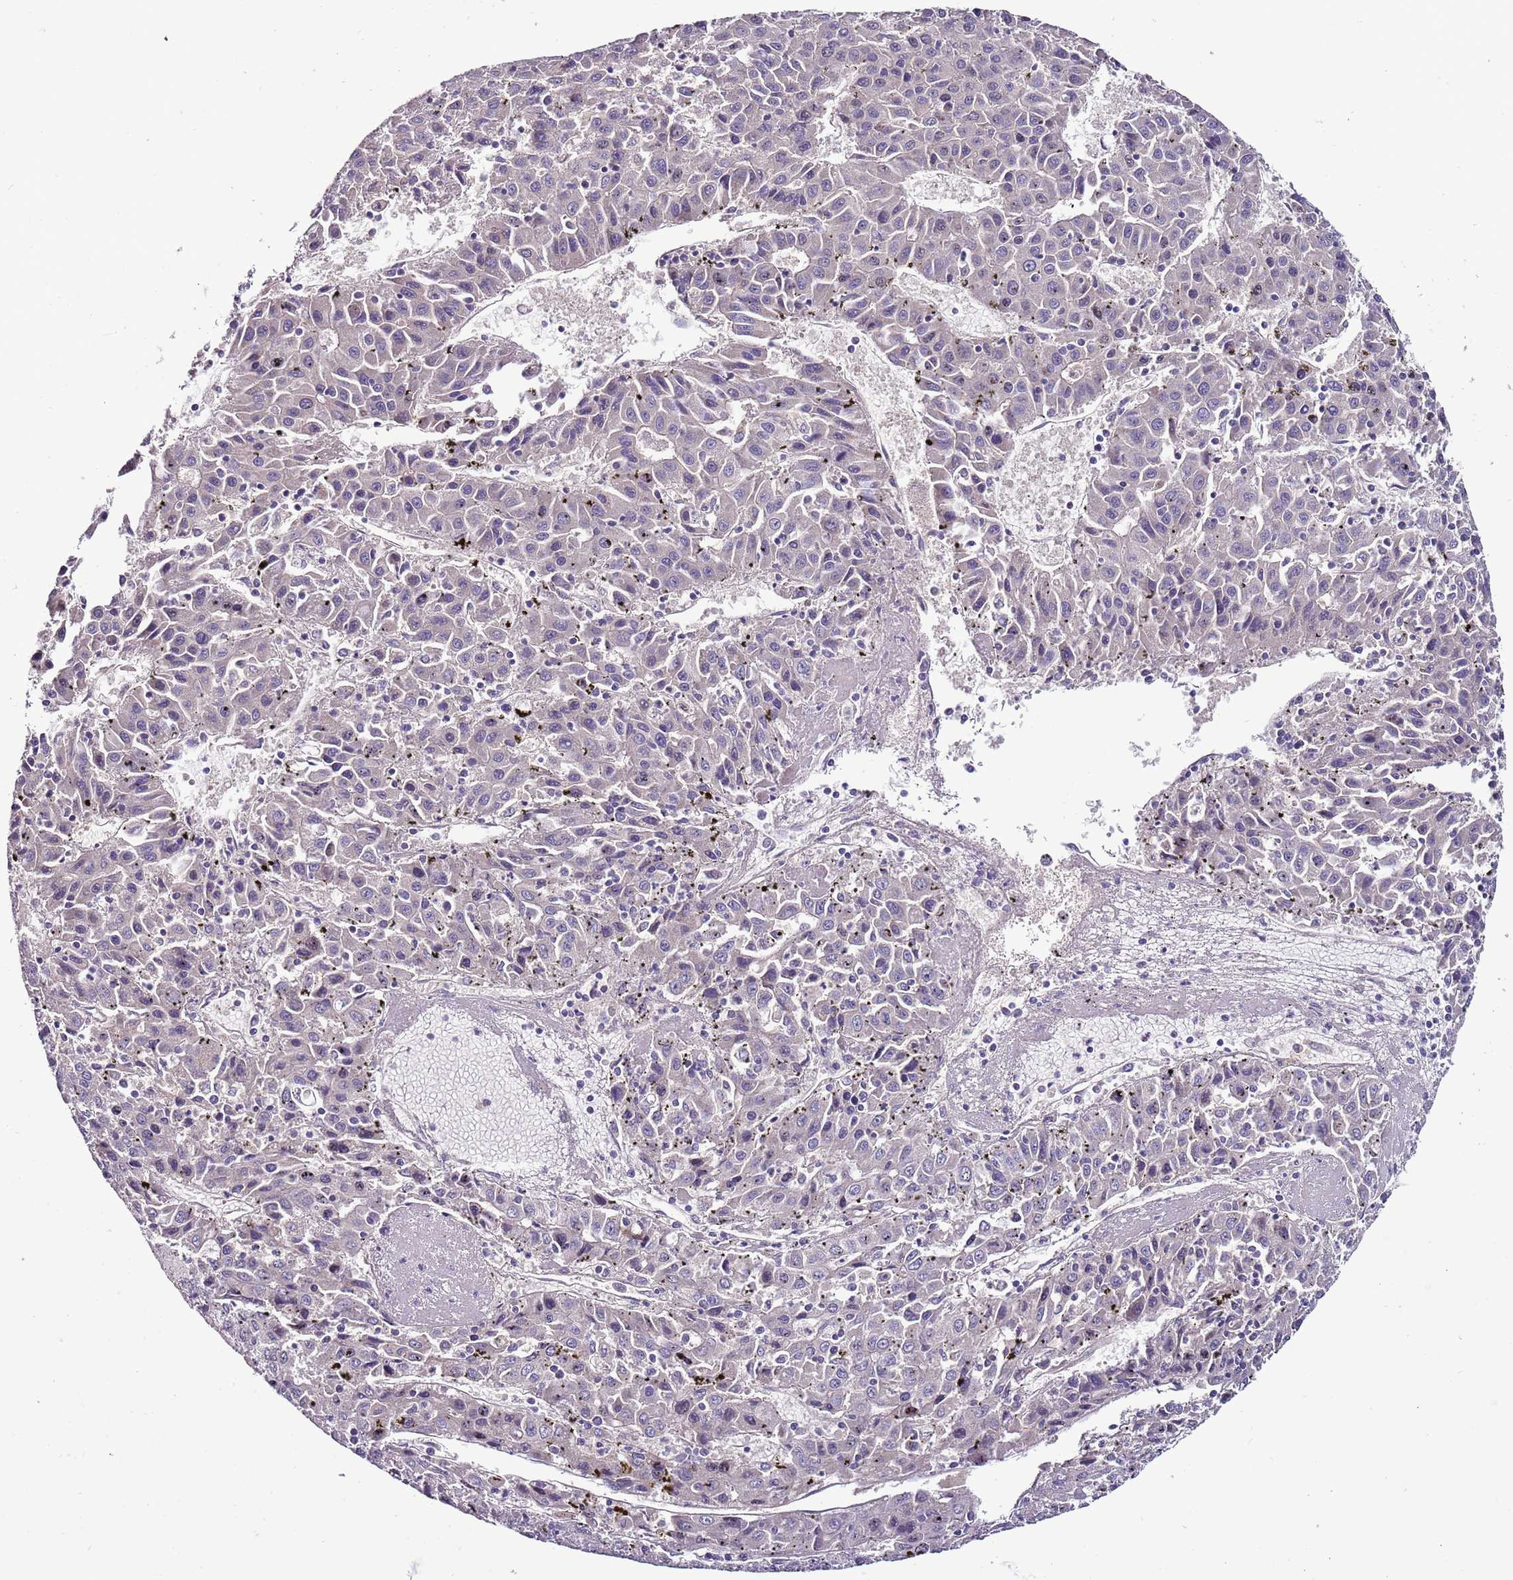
{"staining": {"intensity": "negative", "quantity": "none", "location": "none"}, "tissue": "liver cancer", "cell_type": "Tumor cells", "image_type": "cancer", "snomed": [{"axis": "morphology", "description": "Carcinoma, Hepatocellular, NOS"}, {"axis": "topography", "description": "Liver"}], "caption": "Image shows no protein expression in tumor cells of liver cancer tissue.", "gene": "FAM20A", "patient": {"sex": "female", "age": 53}}